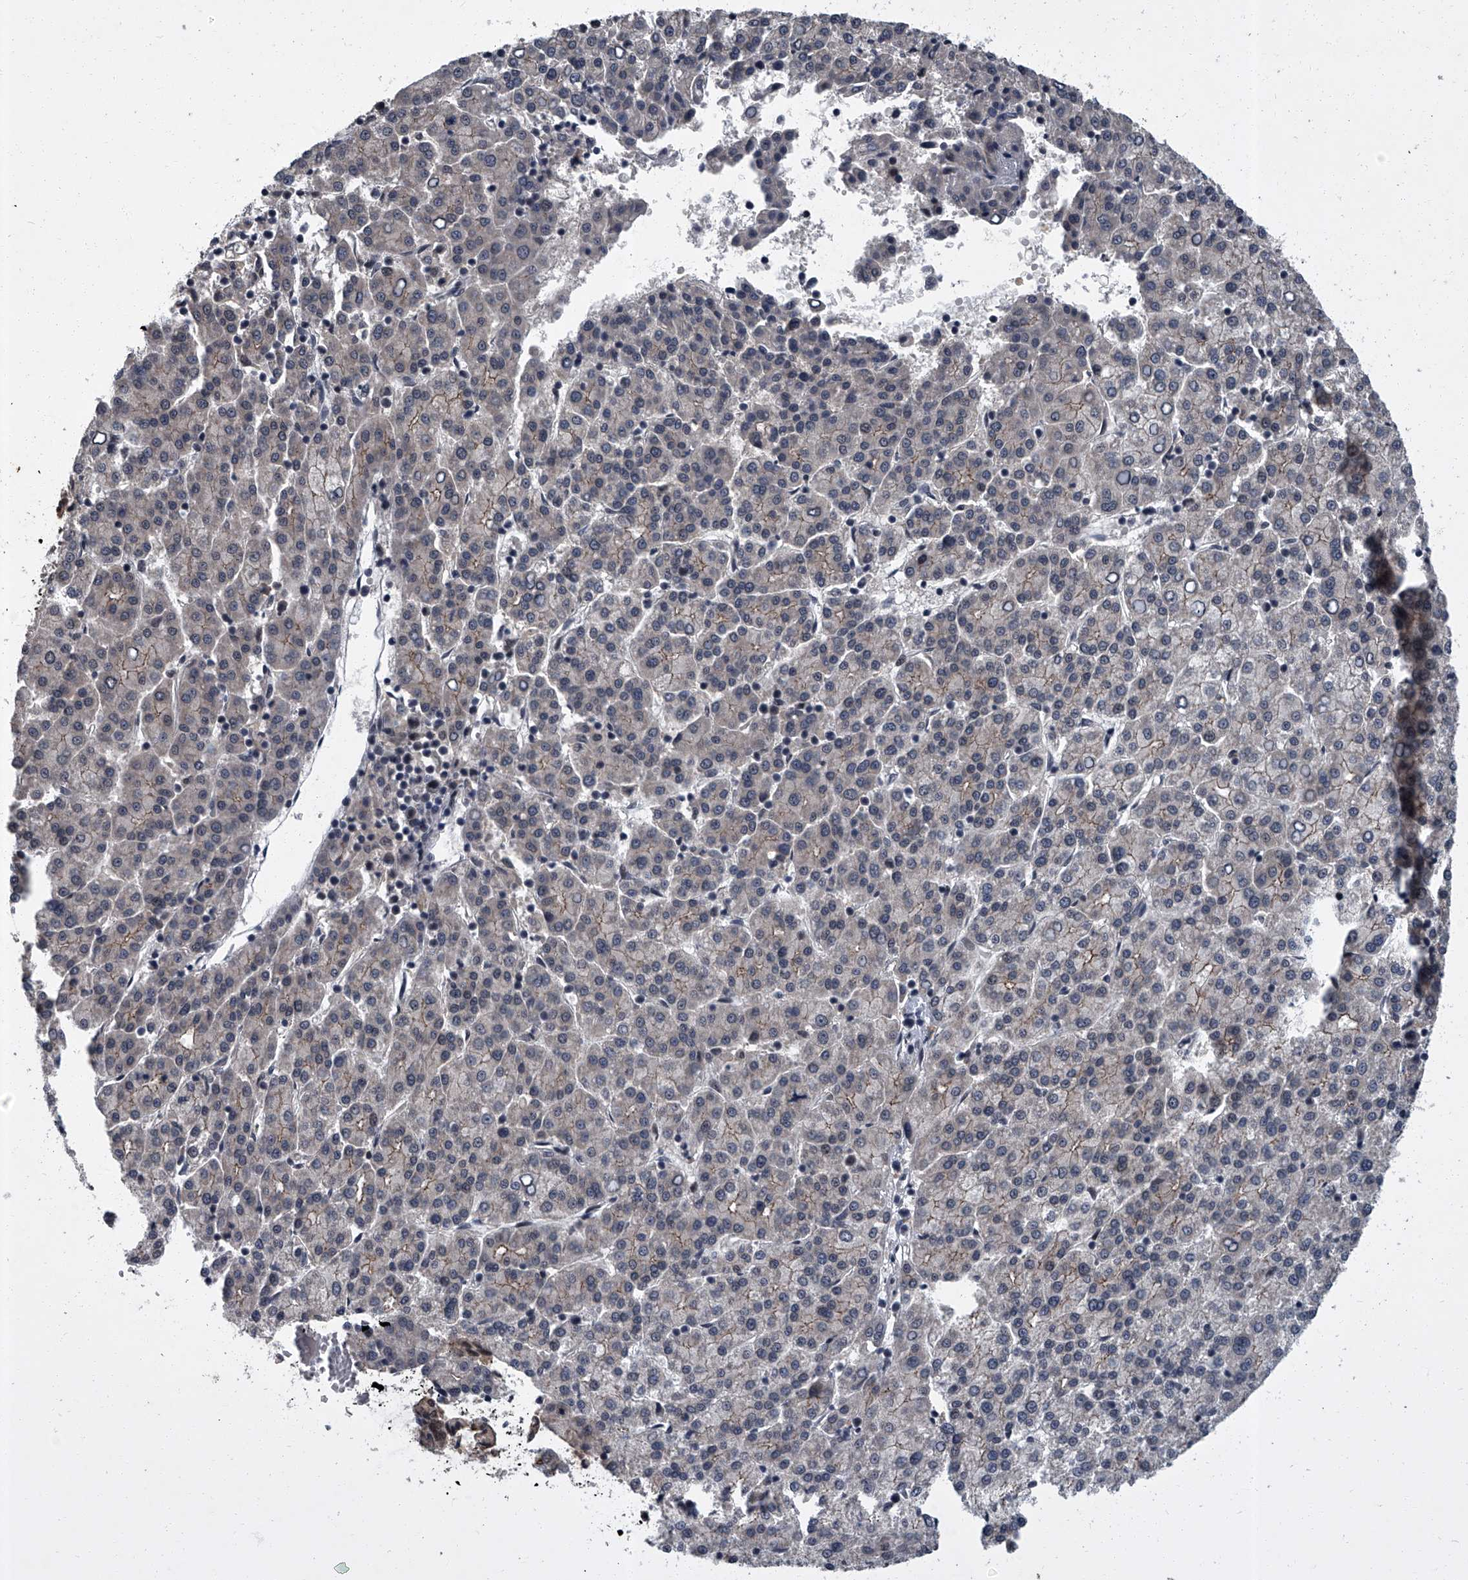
{"staining": {"intensity": "moderate", "quantity": "<25%", "location": "cytoplasmic/membranous"}, "tissue": "liver cancer", "cell_type": "Tumor cells", "image_type": "cancer", "snomed": [{"axis": "morphology", "description": "Carcinoma, Hepatocellular, NOS"}, {"axis": "topography", "description": "Liver"}], "caption": "Liver hepatocellular carcinoma tissue shows moderate cytoplasmic/membranous expression in approximately <25% of tumor cells (Stains: DAB (3,3'-diaminobenzidine) in brown, nuclei in blue, Microscopy: brightfield microscopy at high magnification).", "gene": "ZNF518B", "patient": {"sex": "female", "age": 58}}